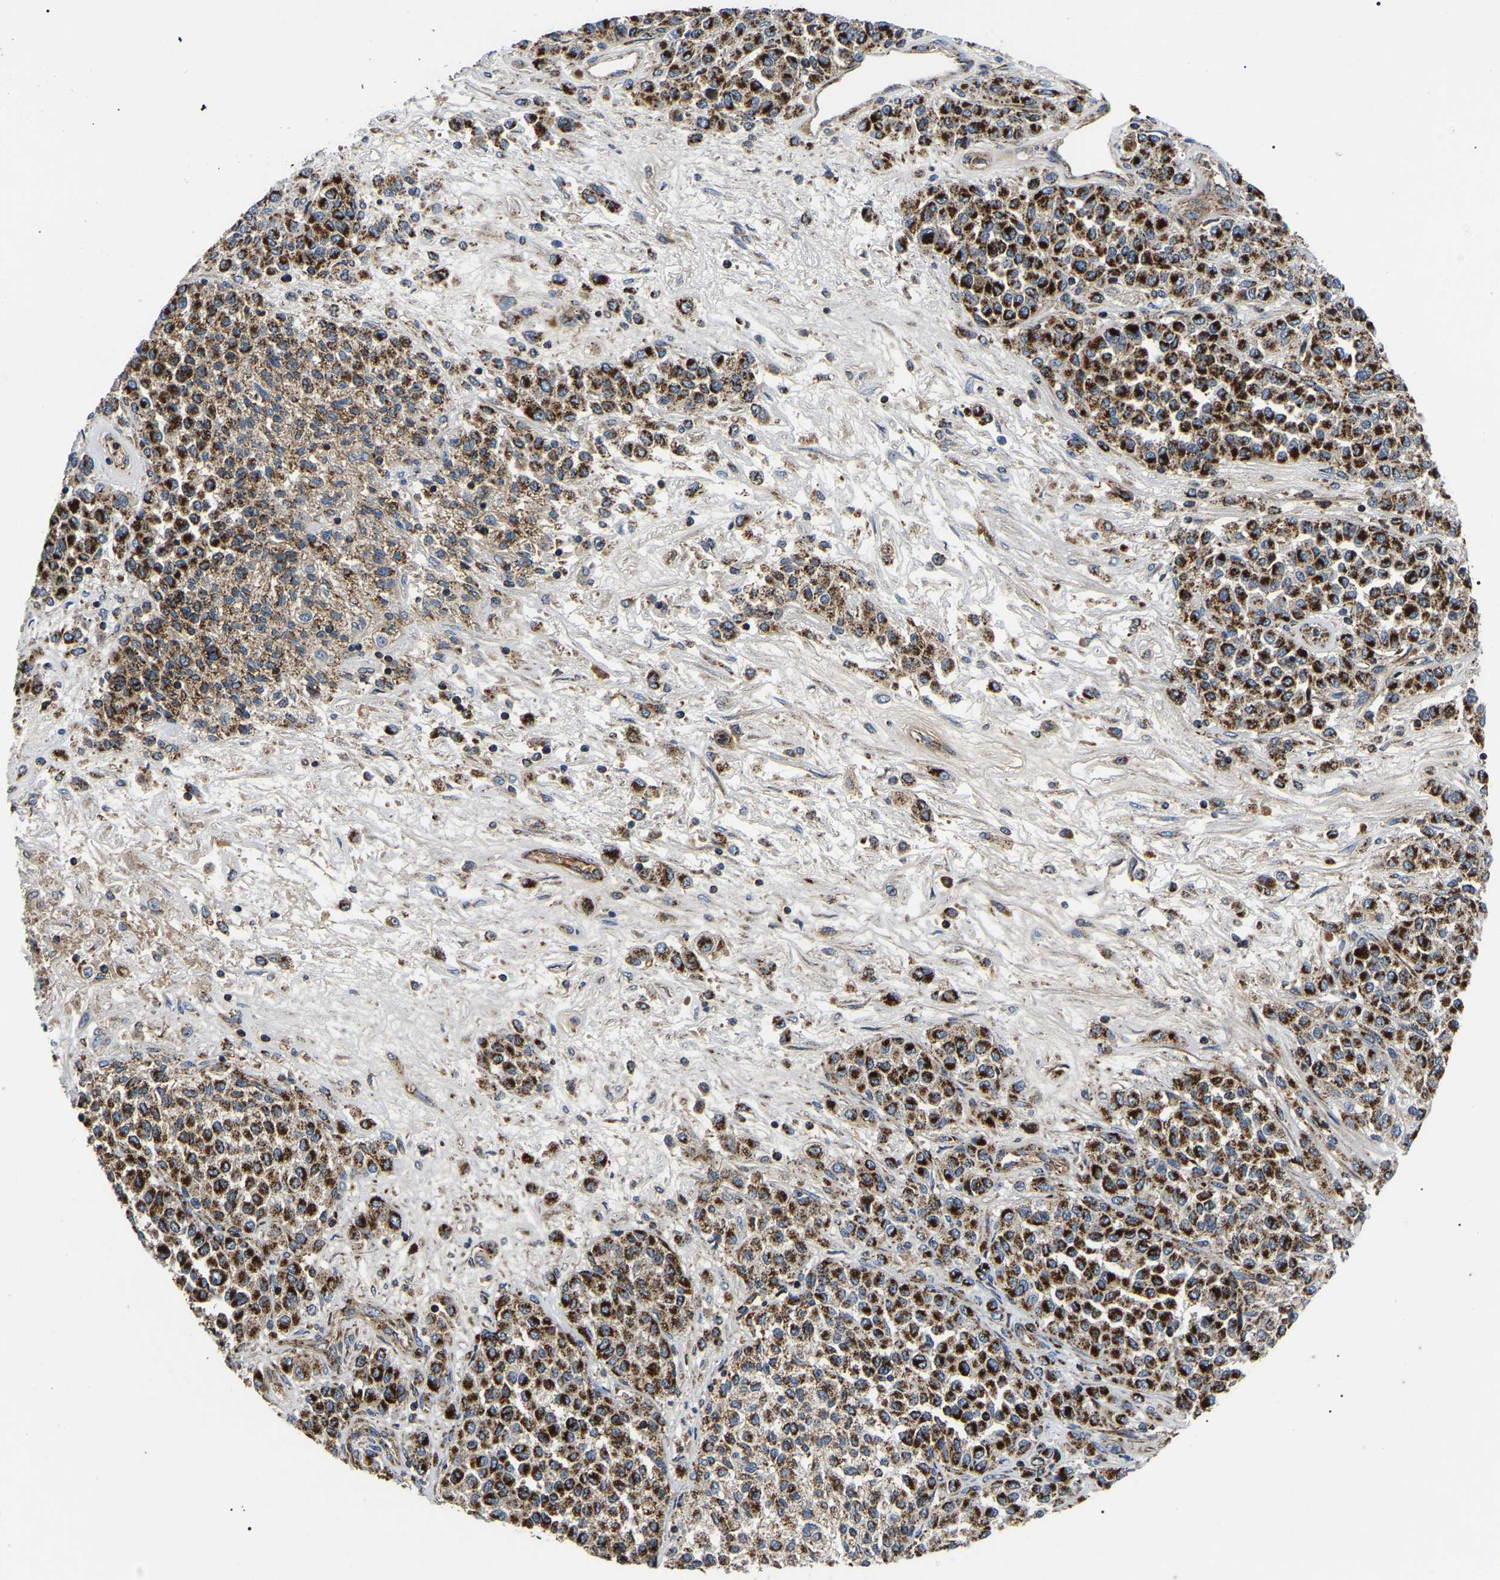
{"staining": {"intensity": "strong", "quantity": ">75%", "location": "cytoplasmic/membranous"}, "tissue": "melanoma", "cell_type": "Tumor cells", "image_type": "cancer", "snomed": [{"axis": "morphology", "description": "Malignant melanoma, Metastatic site"}, {"axis": "topography", "description": "Pancreas"}], "caption": "This is a photomicrograph of immunohistochemistry staining of malignant melanoma (metastatic site), which shows strong staining in the cytoplasmic/membranous of tumor cells.", "gene": "PPM1E", "patient": {"sex": "female", "age": 30}}